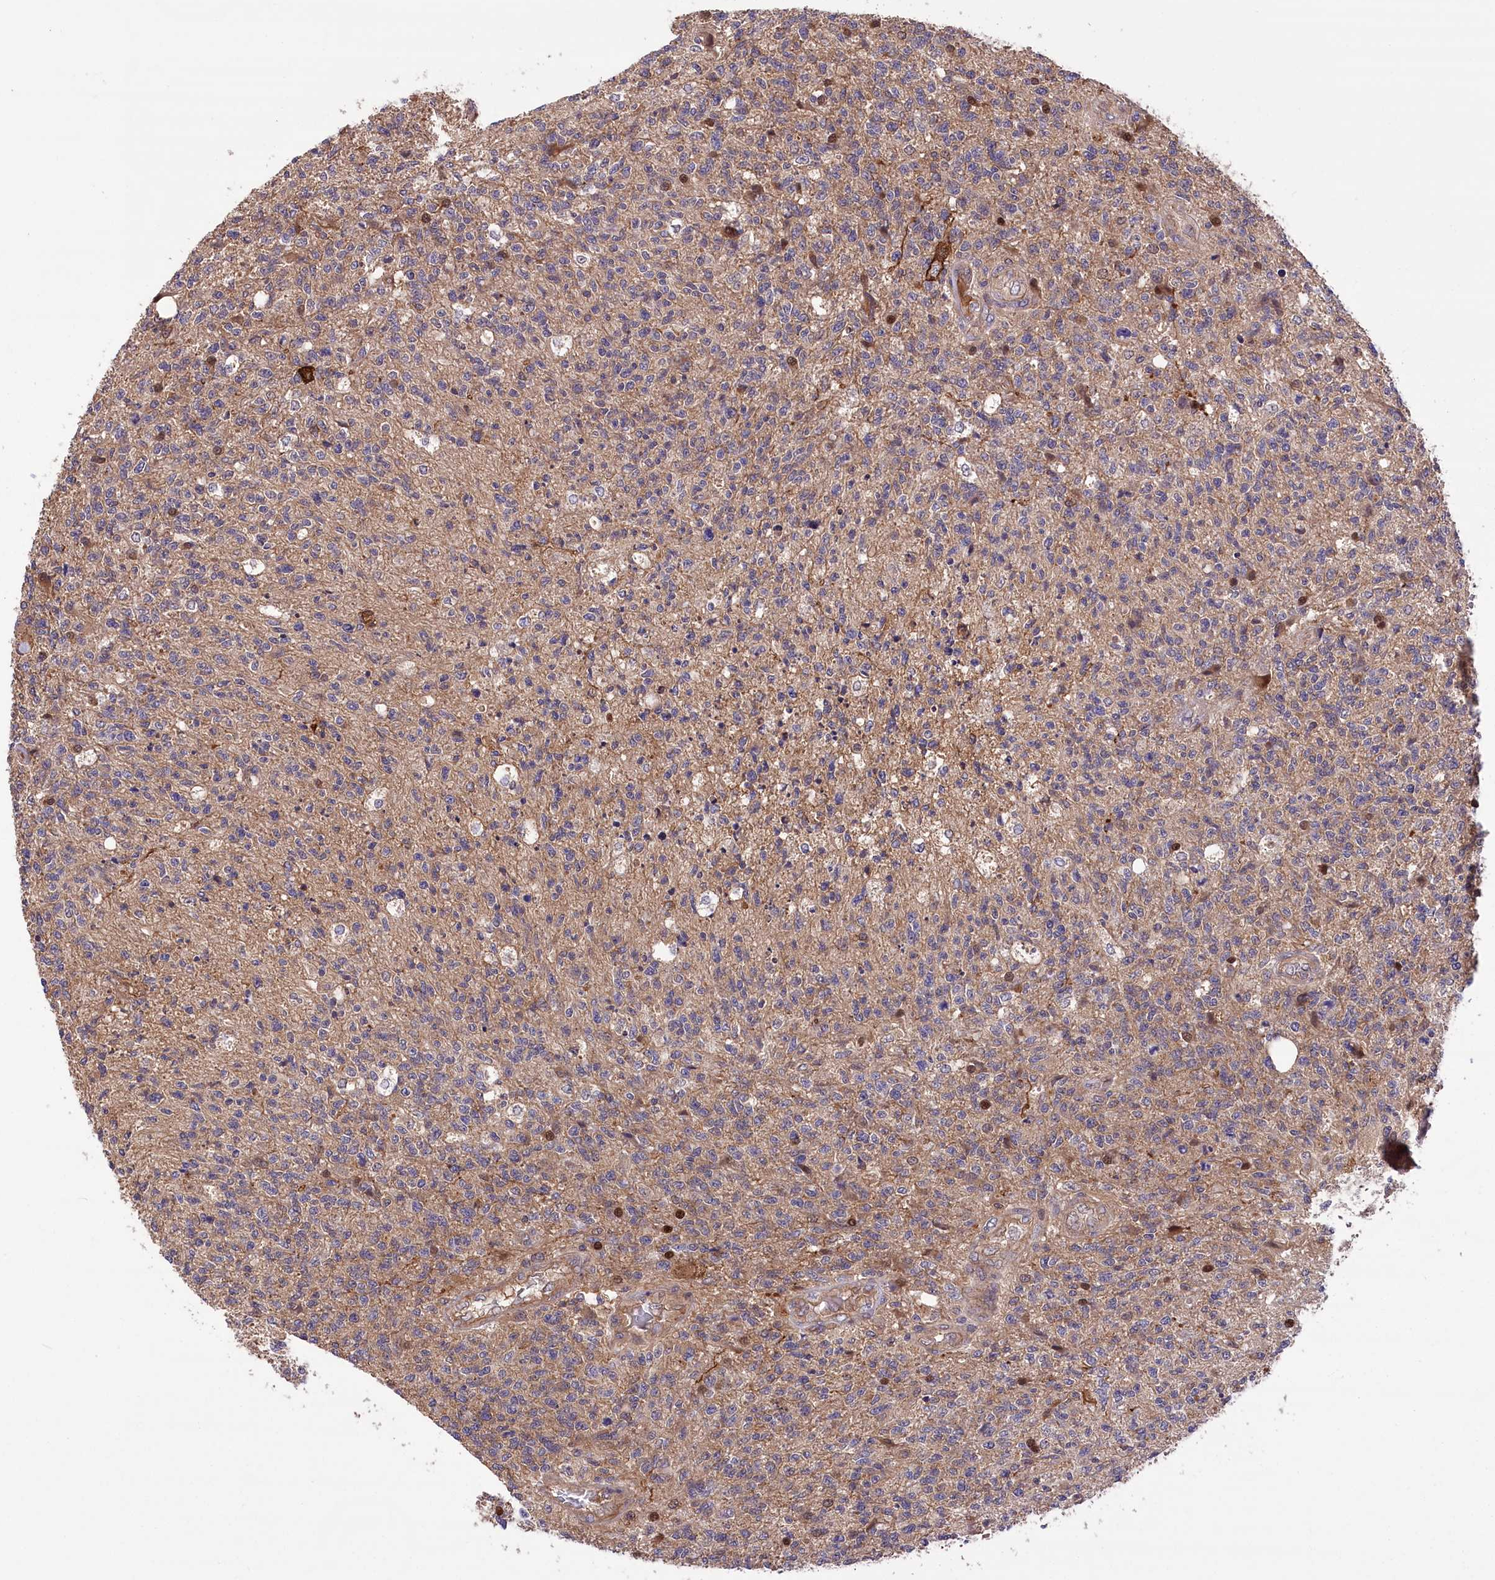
{"staining": {"intensity": "negative", "quantity": "none", "location": "none"}, "tissue": "glioma", "cell_type": "Tumor cells", "image_type": "cancer", "snomed": [{"axis": "morphology", "description": "Glioma, malignant, High grade"}, {"axis": "topography", "description": "Brain"}], "caption": "There is no significant positivity in tumor cells of malignant glioma (high-grade). (DAB immunohistochemistry (IHC) visualized using brightfield microscopy, high magnification).", "gene": "DPP3", "patient": {"sex": "male", "age": 56}}